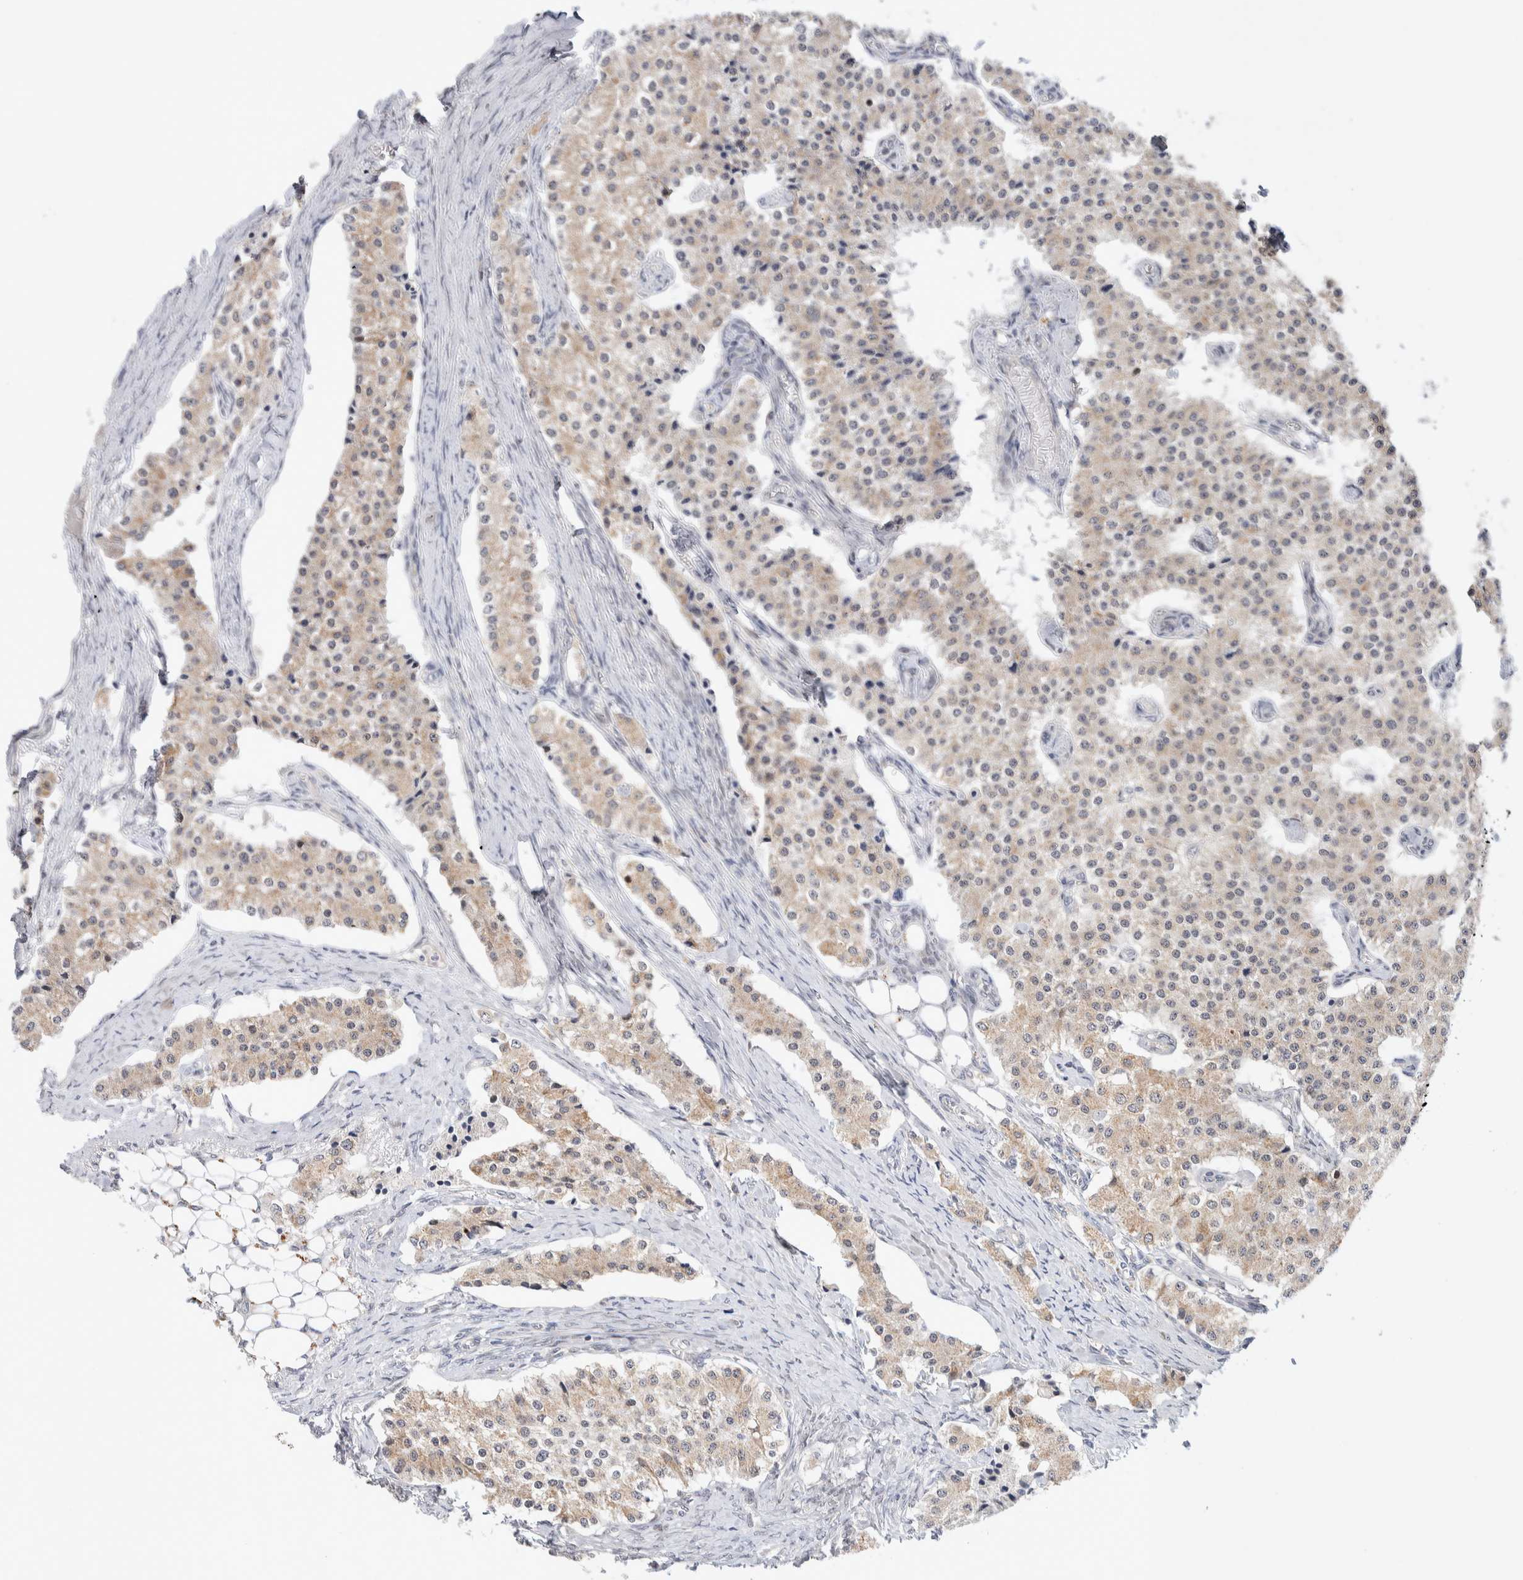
{"staining": {"intensity": "weak", "quantity": ">75%", "location": "cytoplasmic/membranous"}, "tissue": "carcinoid", "cell_type": "Tumor cells", "image_type": "cancer", "snomed": [{"axis": "morphology", "description": "Carcinoid, malignant, NOS"}, {"axis": "topography", "description": "Colon"}], "caption": "A high-resolution histopathology image shows IHC staining of malignant carcinoid, which displays weak cytoplasmic/membranous staining in approximately >75% of tumor cells. (brown staining indicates protein expression, while blue staining denotes nuclei).", "gene": "CRAT", "patient": {"sex": "female", "age": 52}}